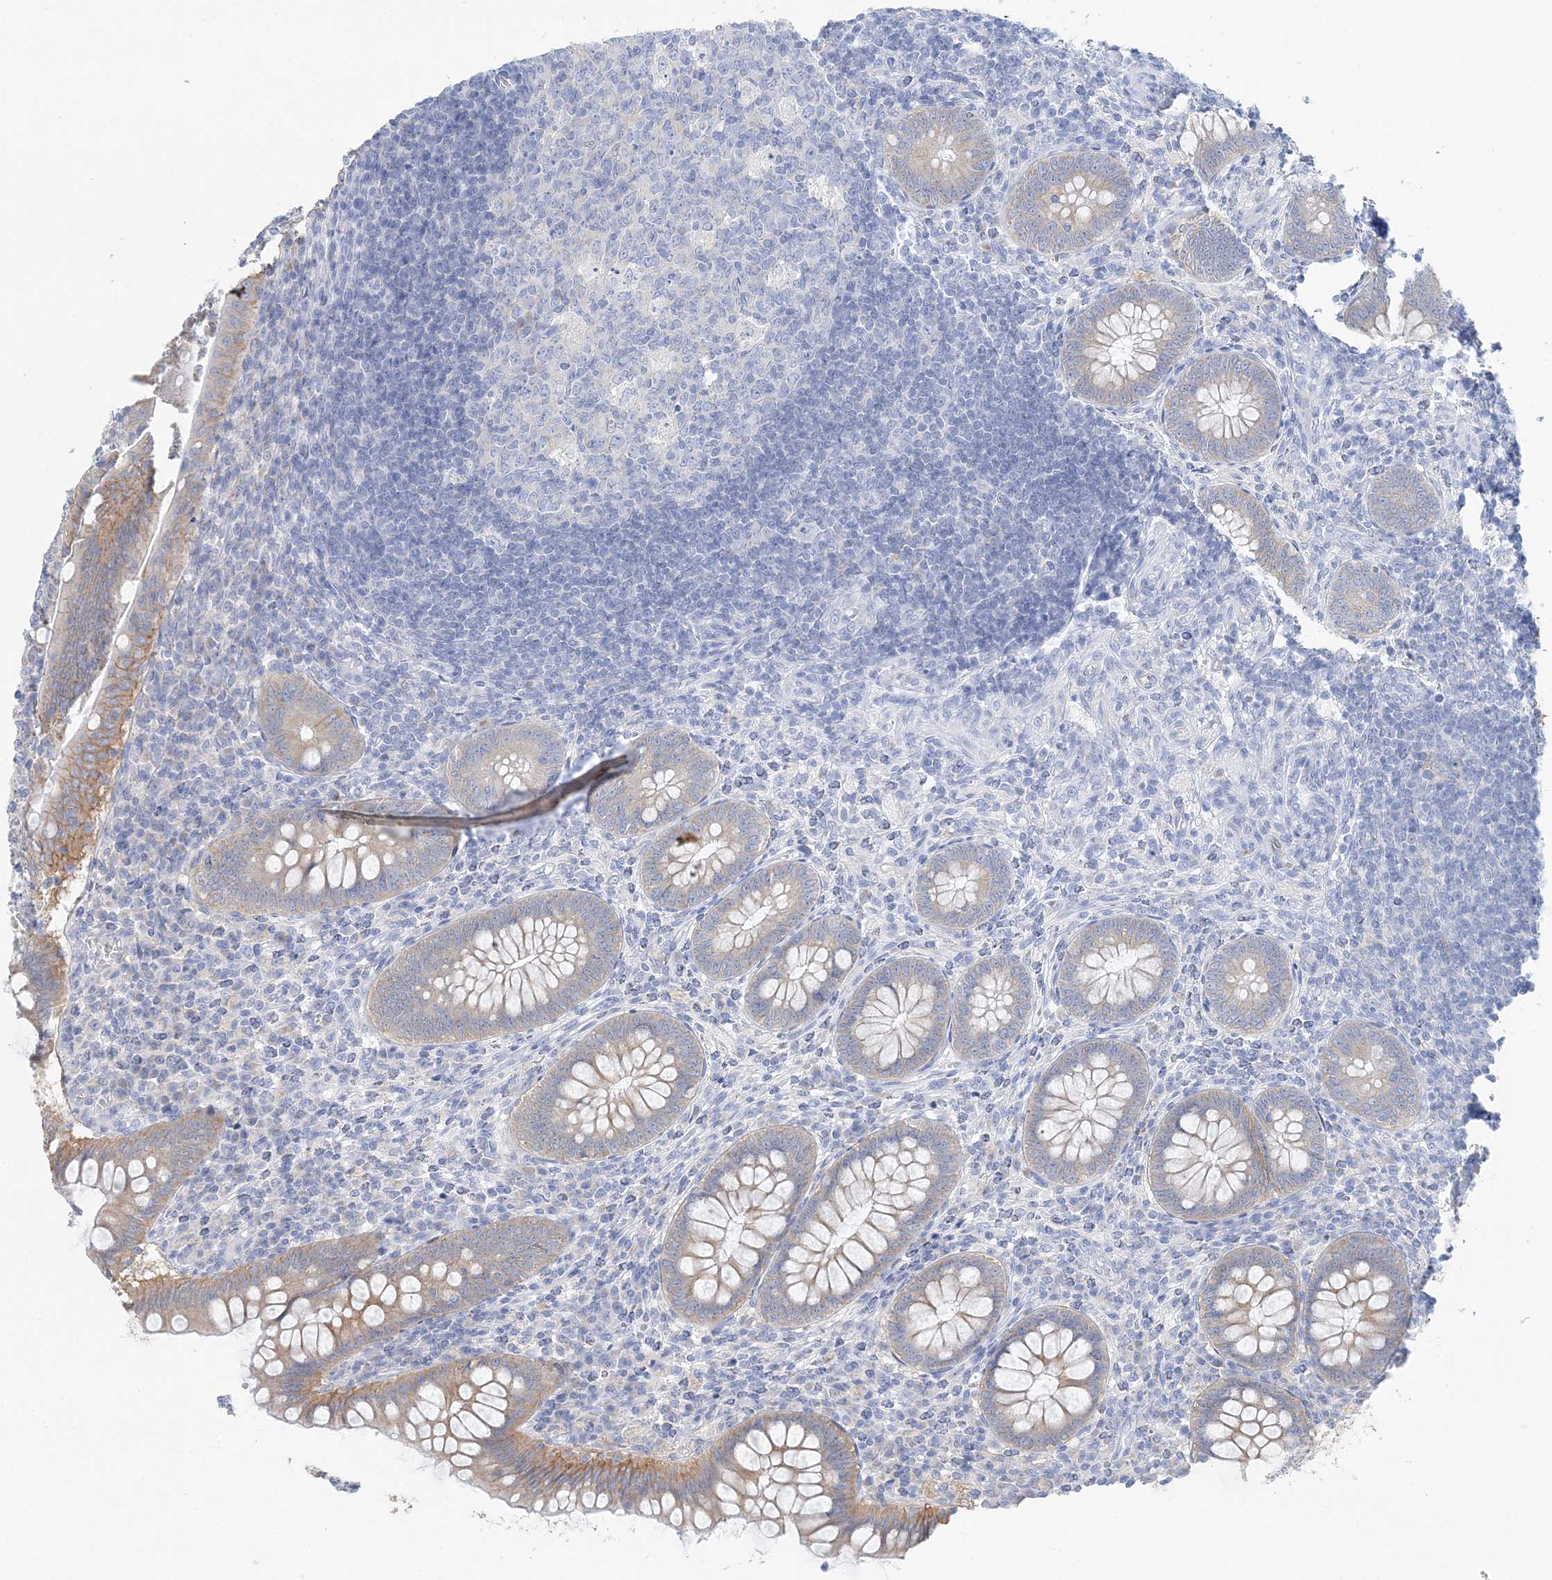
{"staining": {"intensity": "moderate", "quantity": "25%-75%", "location": "cytoplasmic/membranous"}, "tissue": "appendix", "cell_type": "Glandular cells", "image_type": "normal", "snomed": [{"axis": "morphology", "description": "Normal tissue, NOS"}, {"axis": "topography", "description": "Appendix"}], "caption": "Brown immunohistochemical staining in unremarkable appendix demonstrates moderate cytoplasmic/membranous staining in about 25%-75% of glandular cells.", "gene": "SLC5A6", "patient": {"sex": "male", "age": 14}}